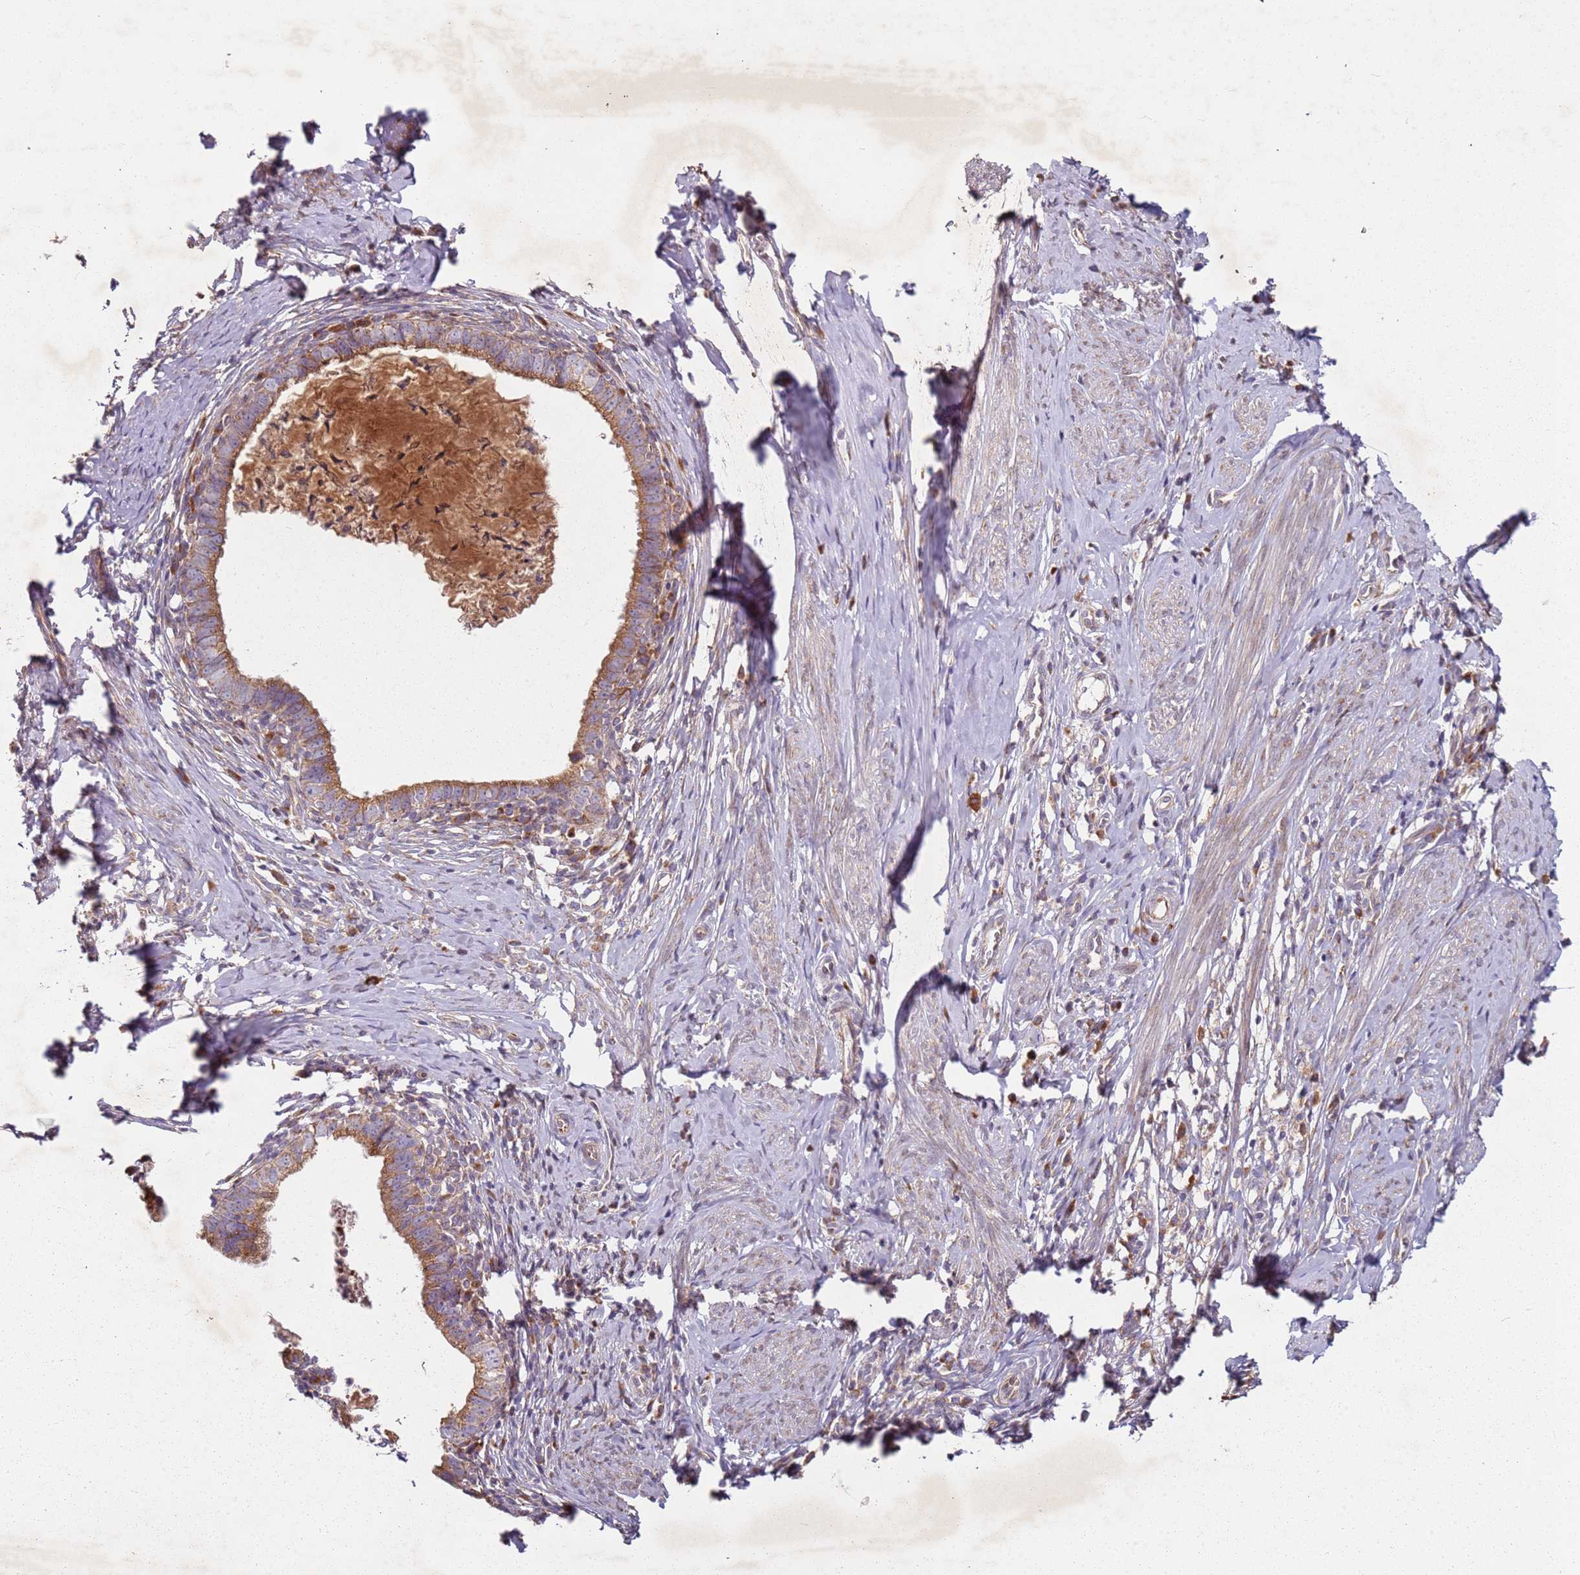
{"staining": {"intensity": "moderate", "quantity": ">75%", "location": "cytoplasmic/membranous"}, "tissue": "cervical cancer", "cell_type": "Tumor cells", "image_type": "cancer", "snomed": [{"axis": "morphology", "description": "Adenocarcinoma, NOS"}, {"axis": "topography", "description": "Cervix"}], "caption": "Human cervical cancer stained with a protein marker displays moderate staining in tumor cells.", "gene": "ARFRP1", "patient": {"sex": "female", "age": 36}}